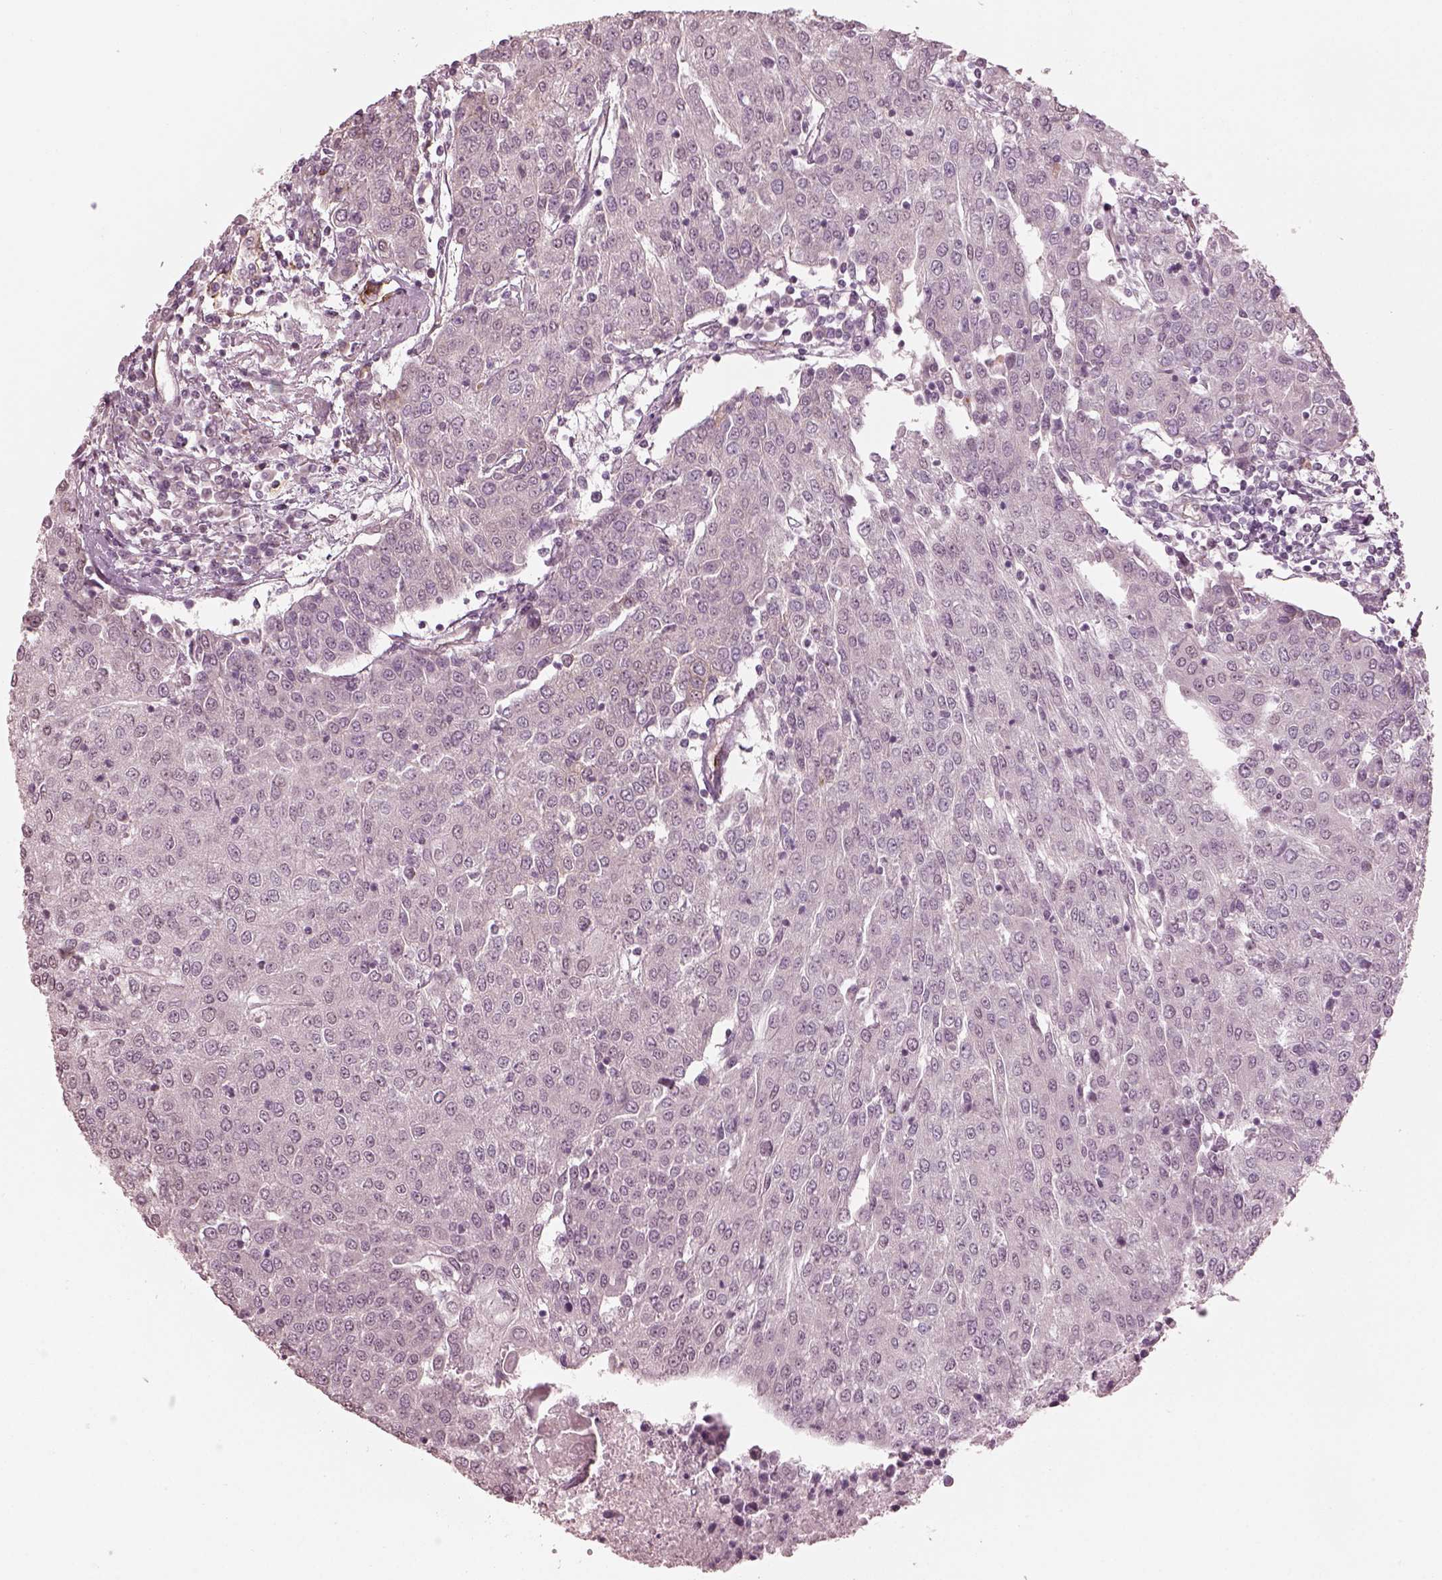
{"staining": {"intensity": "negative", "quantity": "none", "location": "none"}, "tissue": "urothelial cancer", "cell_type": "Tumor cells", "image_type": "cancer", "snomed": [{"axis": "morphology", "description": "Urothelial carcinoma, High grade"}, {"axis": "topography", "description": "Urinary bladder"}], "caption": "The image demonstrates no staining of tumor cells in urothelial cancer.", "gene": "RPGRIP1", "patient": {"sex": "female", "age": 85}}